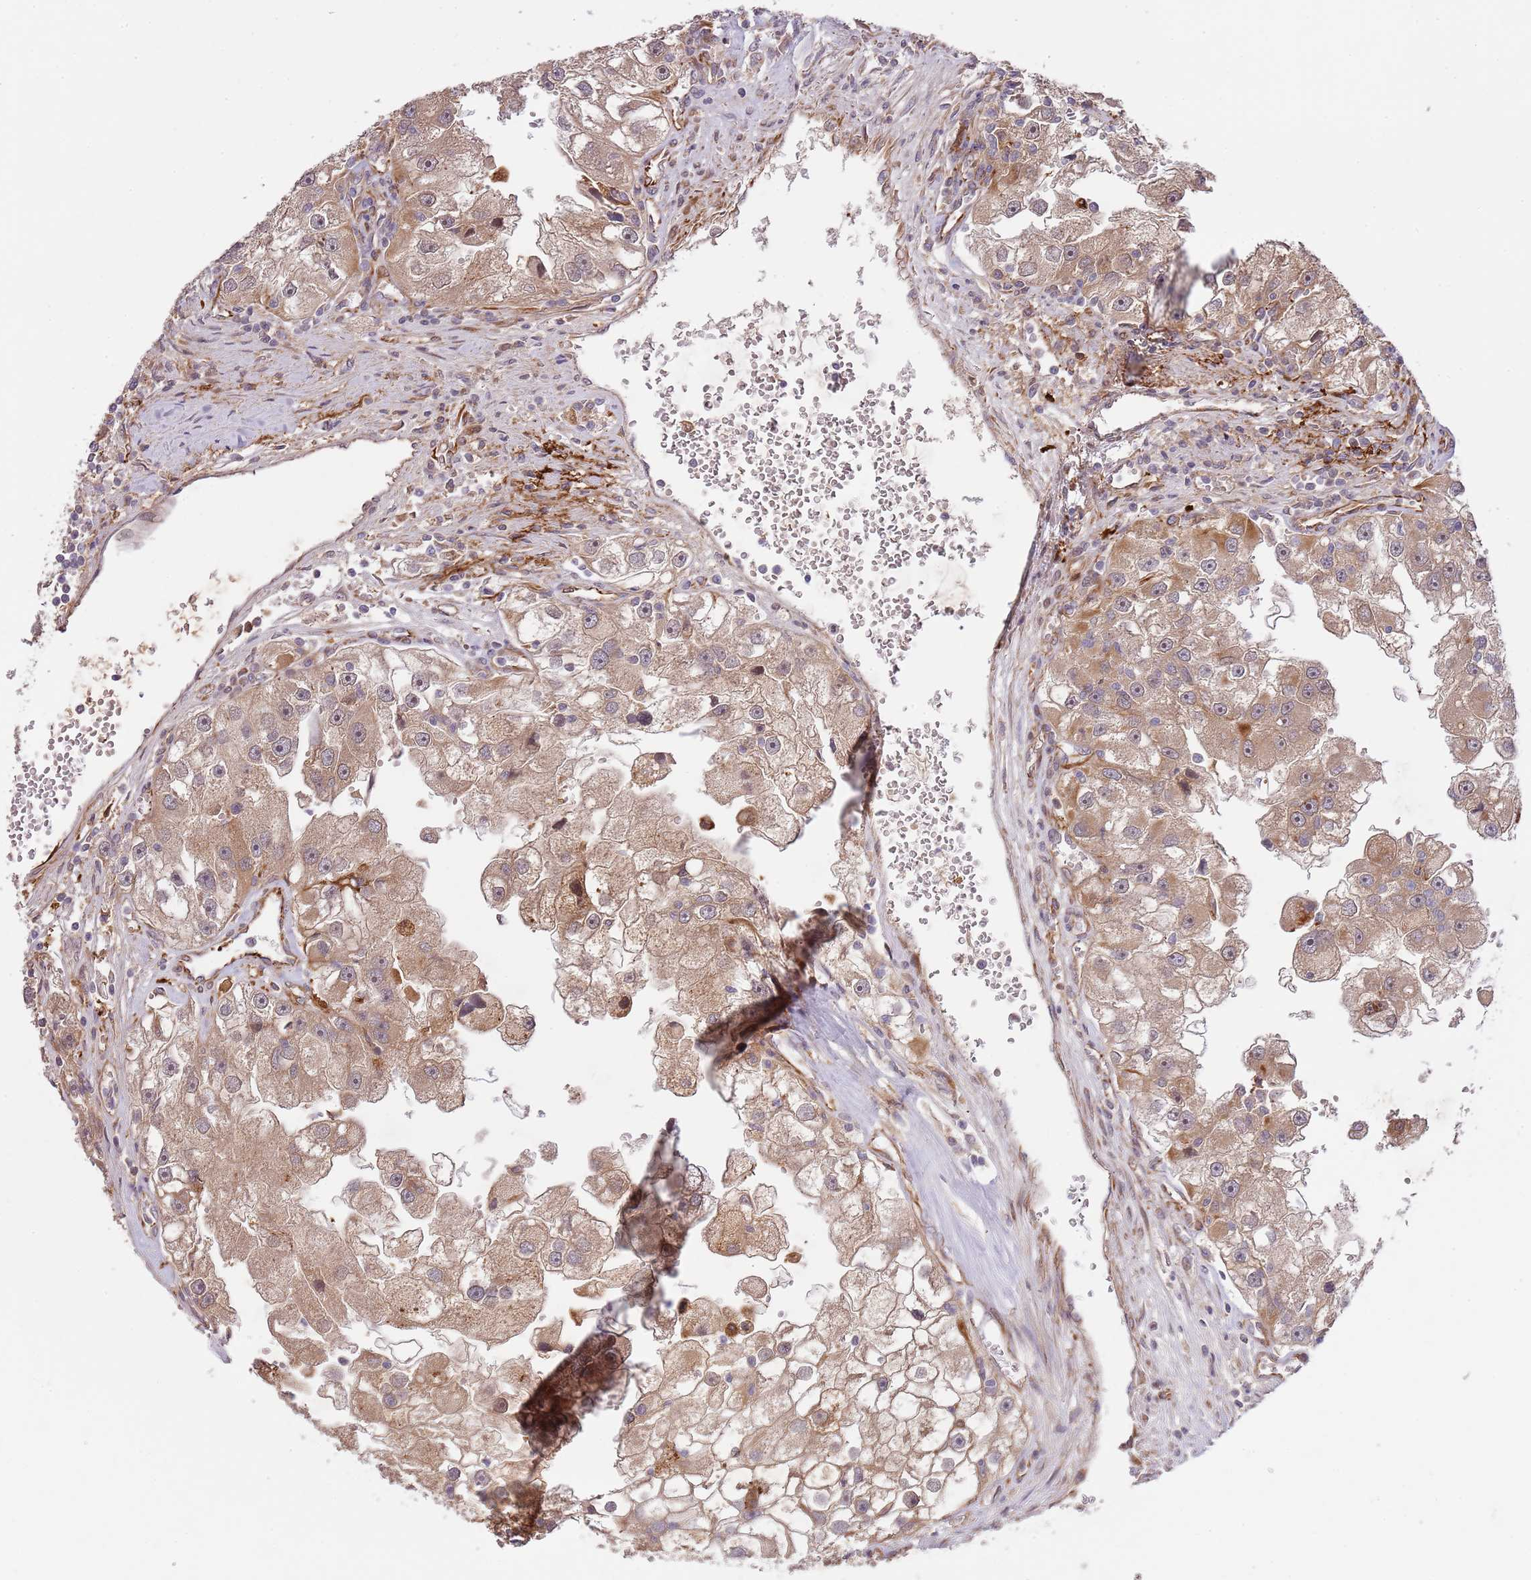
{"staining": {"intensity": "weak", "quantity": "25%-75%", "location": "cytoplasmic/membranous"}, "tissue": "renal cancer", "cell_type": "Tumor cells", "image_type": "cancer", "snomed": [{"axis": "morphology", "description": "Adenocarcinoma, NOS"}, {"axis": "topography", "description": "Kidney"}], "caption": "High-power microscopy captured an IHC image of renal cancer (adenocarcinoma), revealing weak cytoplasmic/membranous positivity in approximately 25%-75% of tumor cells.", "gene": "NEK3", "patient": {"sex": "male", "age": 63}}